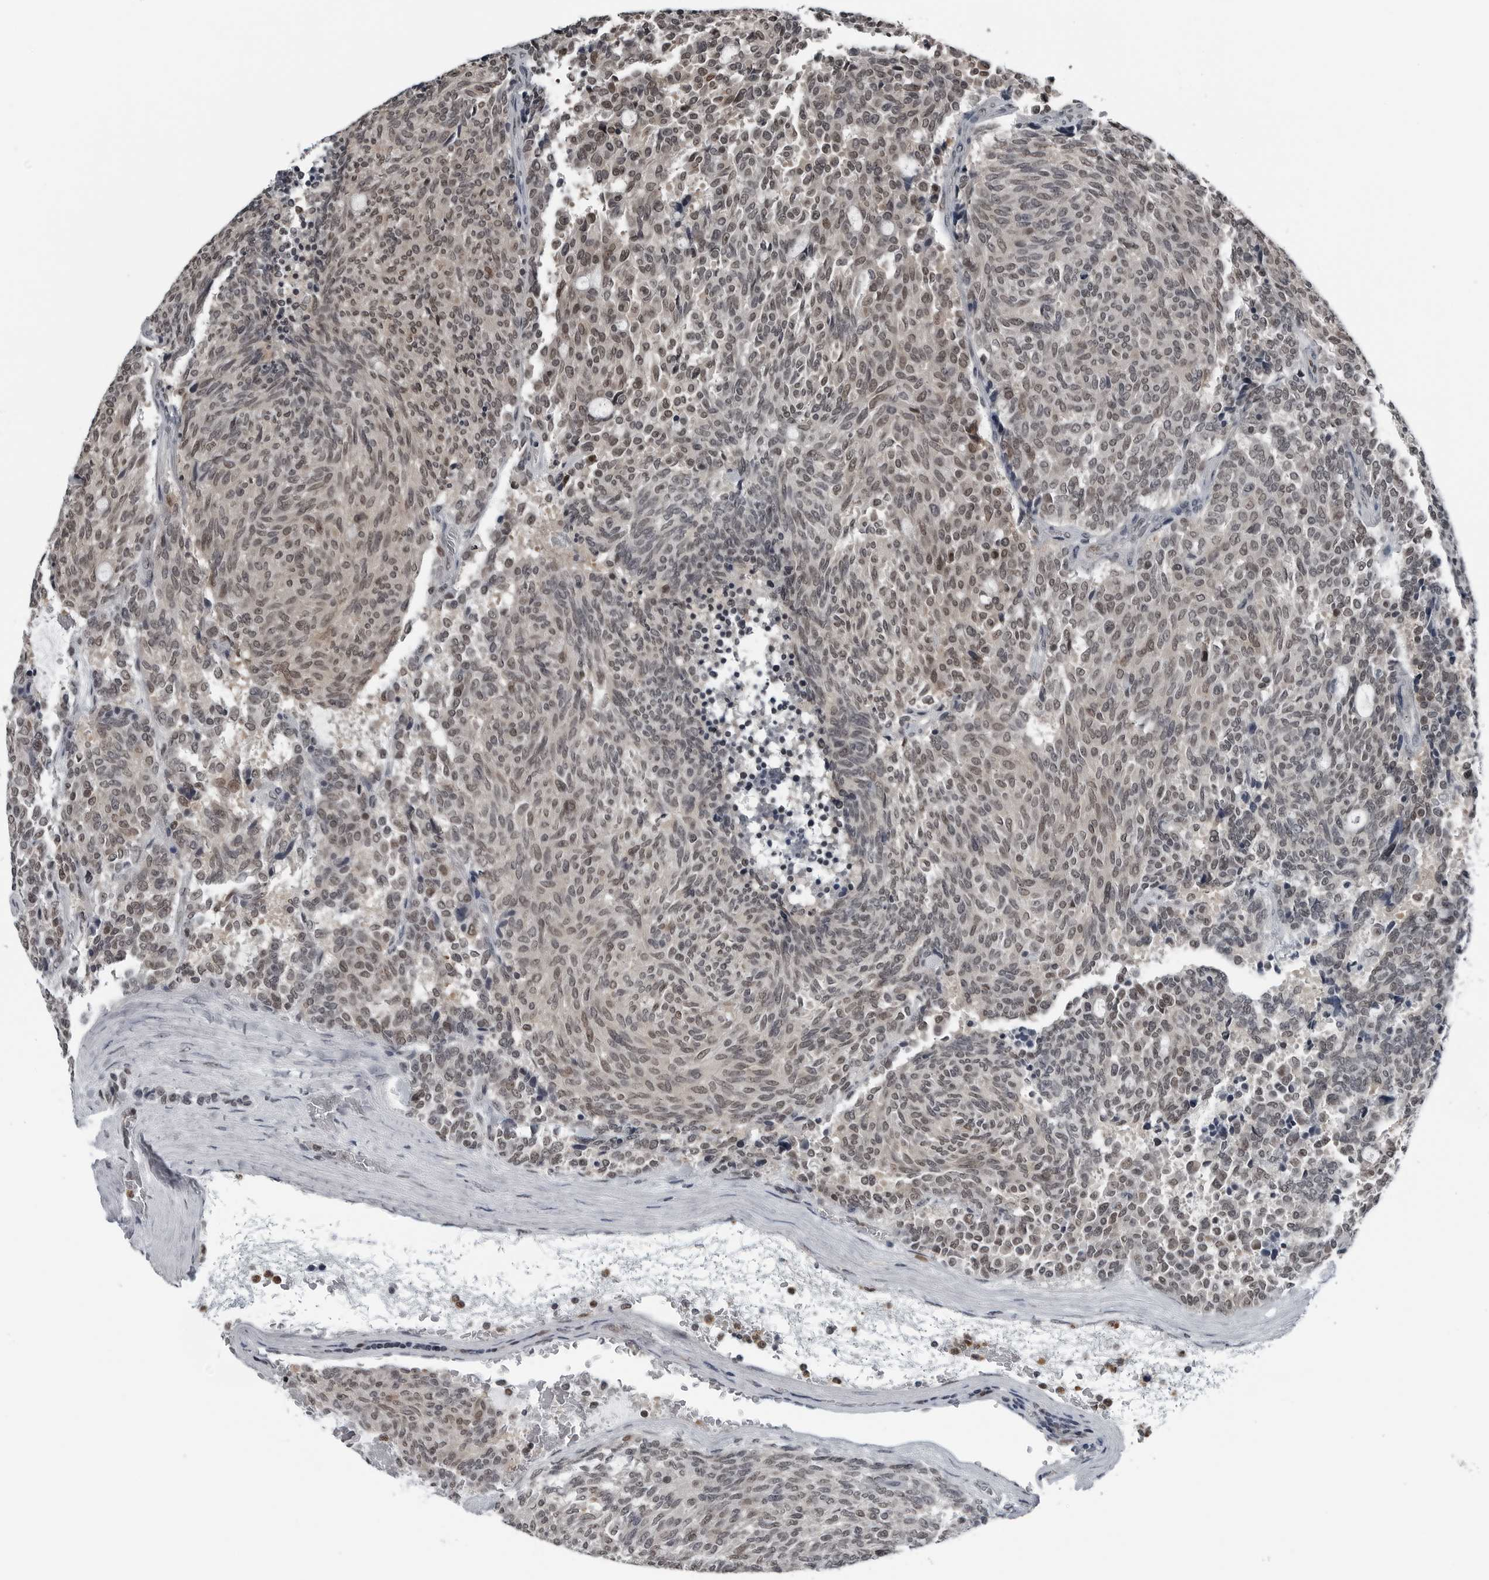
{"staining": {"intensity": "moderate", "quantity": ">75%", "location": "nuclear"}, "tissue": "carcinoid", "cell_type": "Tumor cells", "image_type": "cancer", "snomed": [{"axis": "morphology", "description": "Carcinoid, malignant, NOS"}, {"axis": "topography", "description": "Pancreas"}], "caption": "IHC photomicrograph of neoplastic tissue: human malignant carcinoid stained using IHC reveals medium levels of moderate protein expression localized specifically in the nuclear of tumor cells, appearing as a nuclear brown color.", "gene": "AKR1A1", "patient": {"sex": "female", "age": 54}}